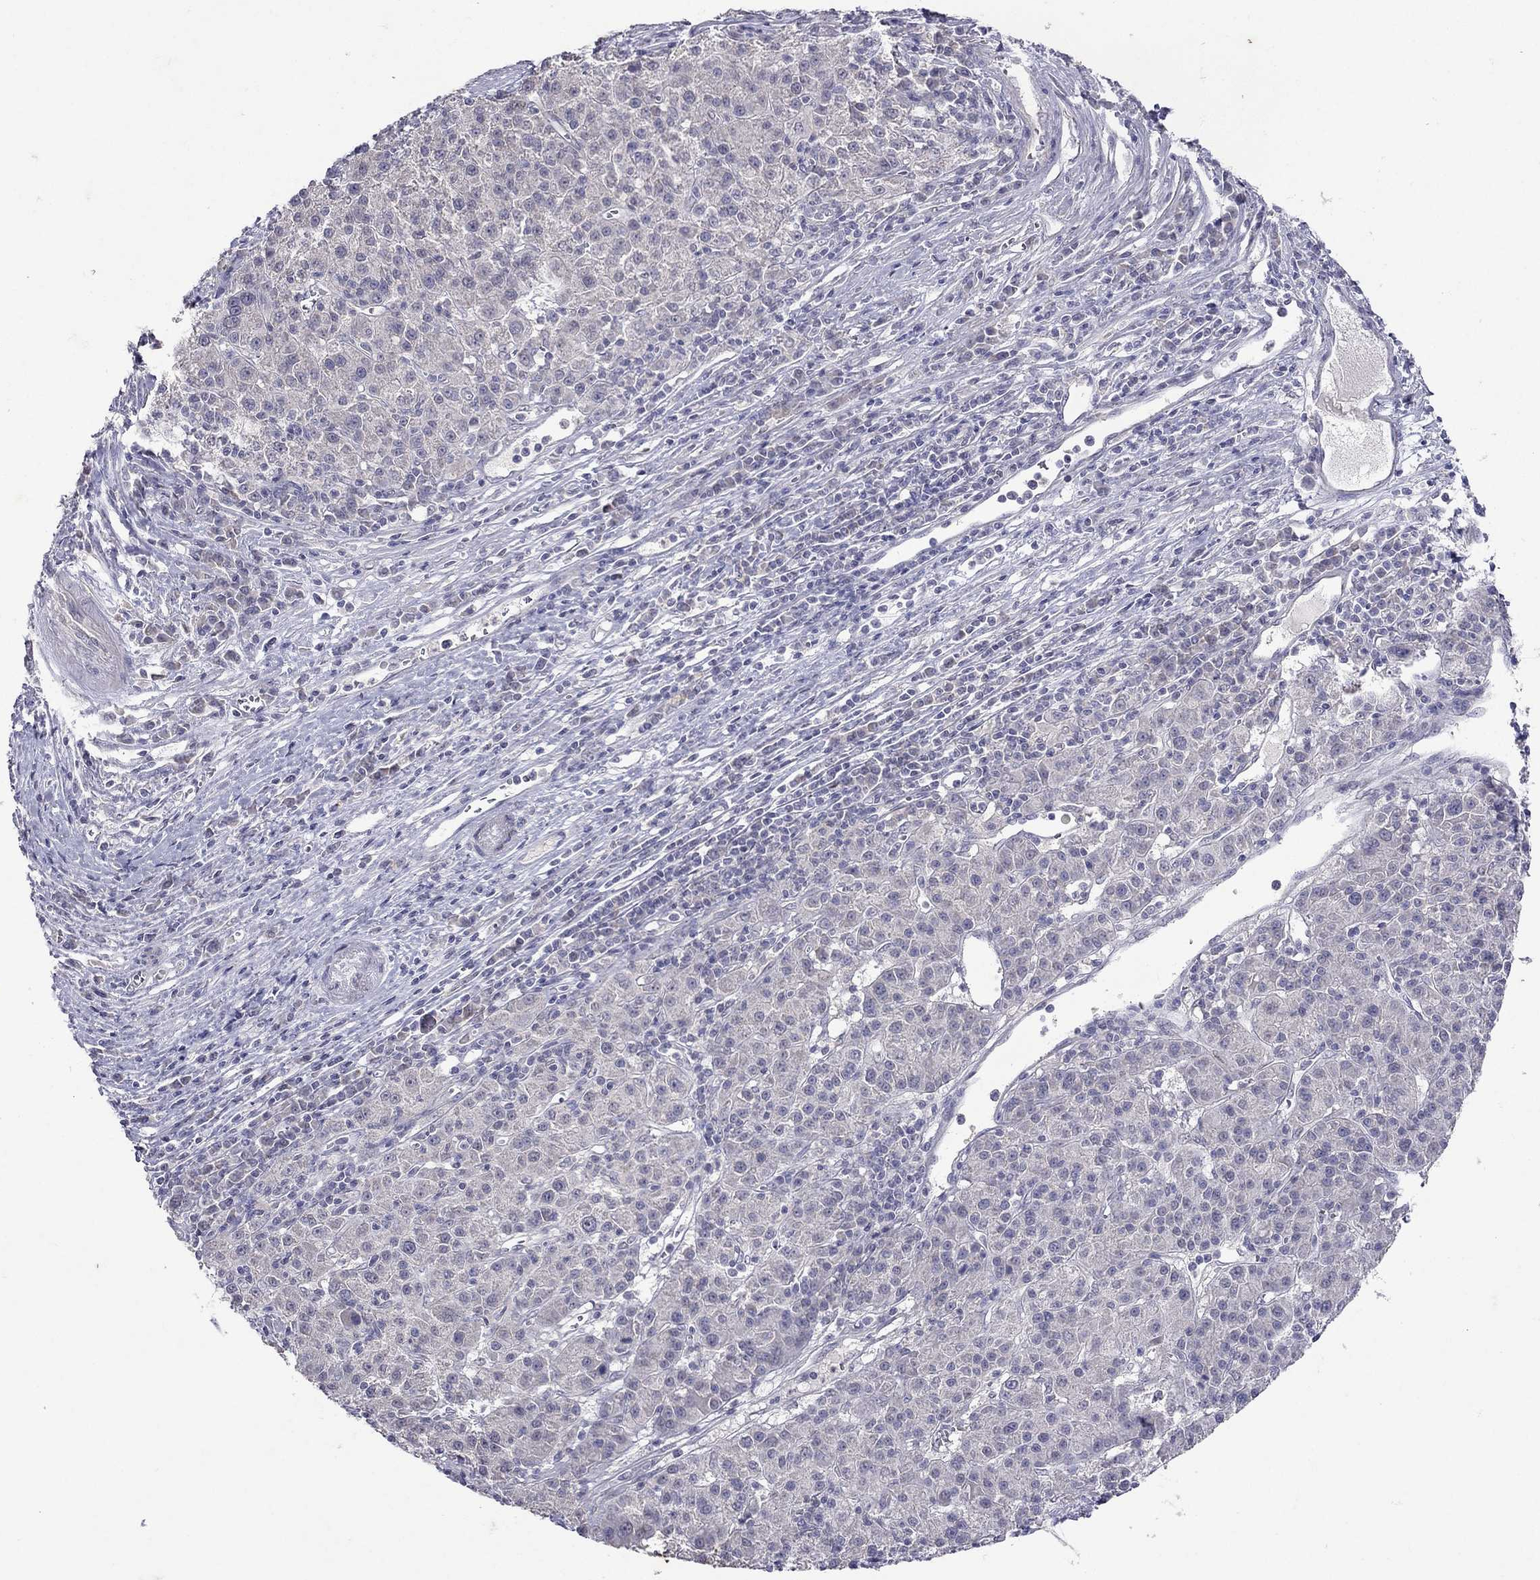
{"staining": {"intensity": "negative", "quantity": "none", "location": "none"}, "tissue": "liver cancer", "cell_type": "Tumor cells", "image_type": "cancer", "snomed": [{"axis": "morphology", "description": "Carcinoma, Hepatocellular, NOS"}, {"axis": "topography", "description": "Liver"}], "caption": "Immunohistochemistry (IHC) image of neoplastic tissue: liver cancer (hepatocellular carcinoma) stained with DAB shows no significant protein expression in tumor cells.", "gene": "FST", "patient": {"sex": "female", "age": 60}}